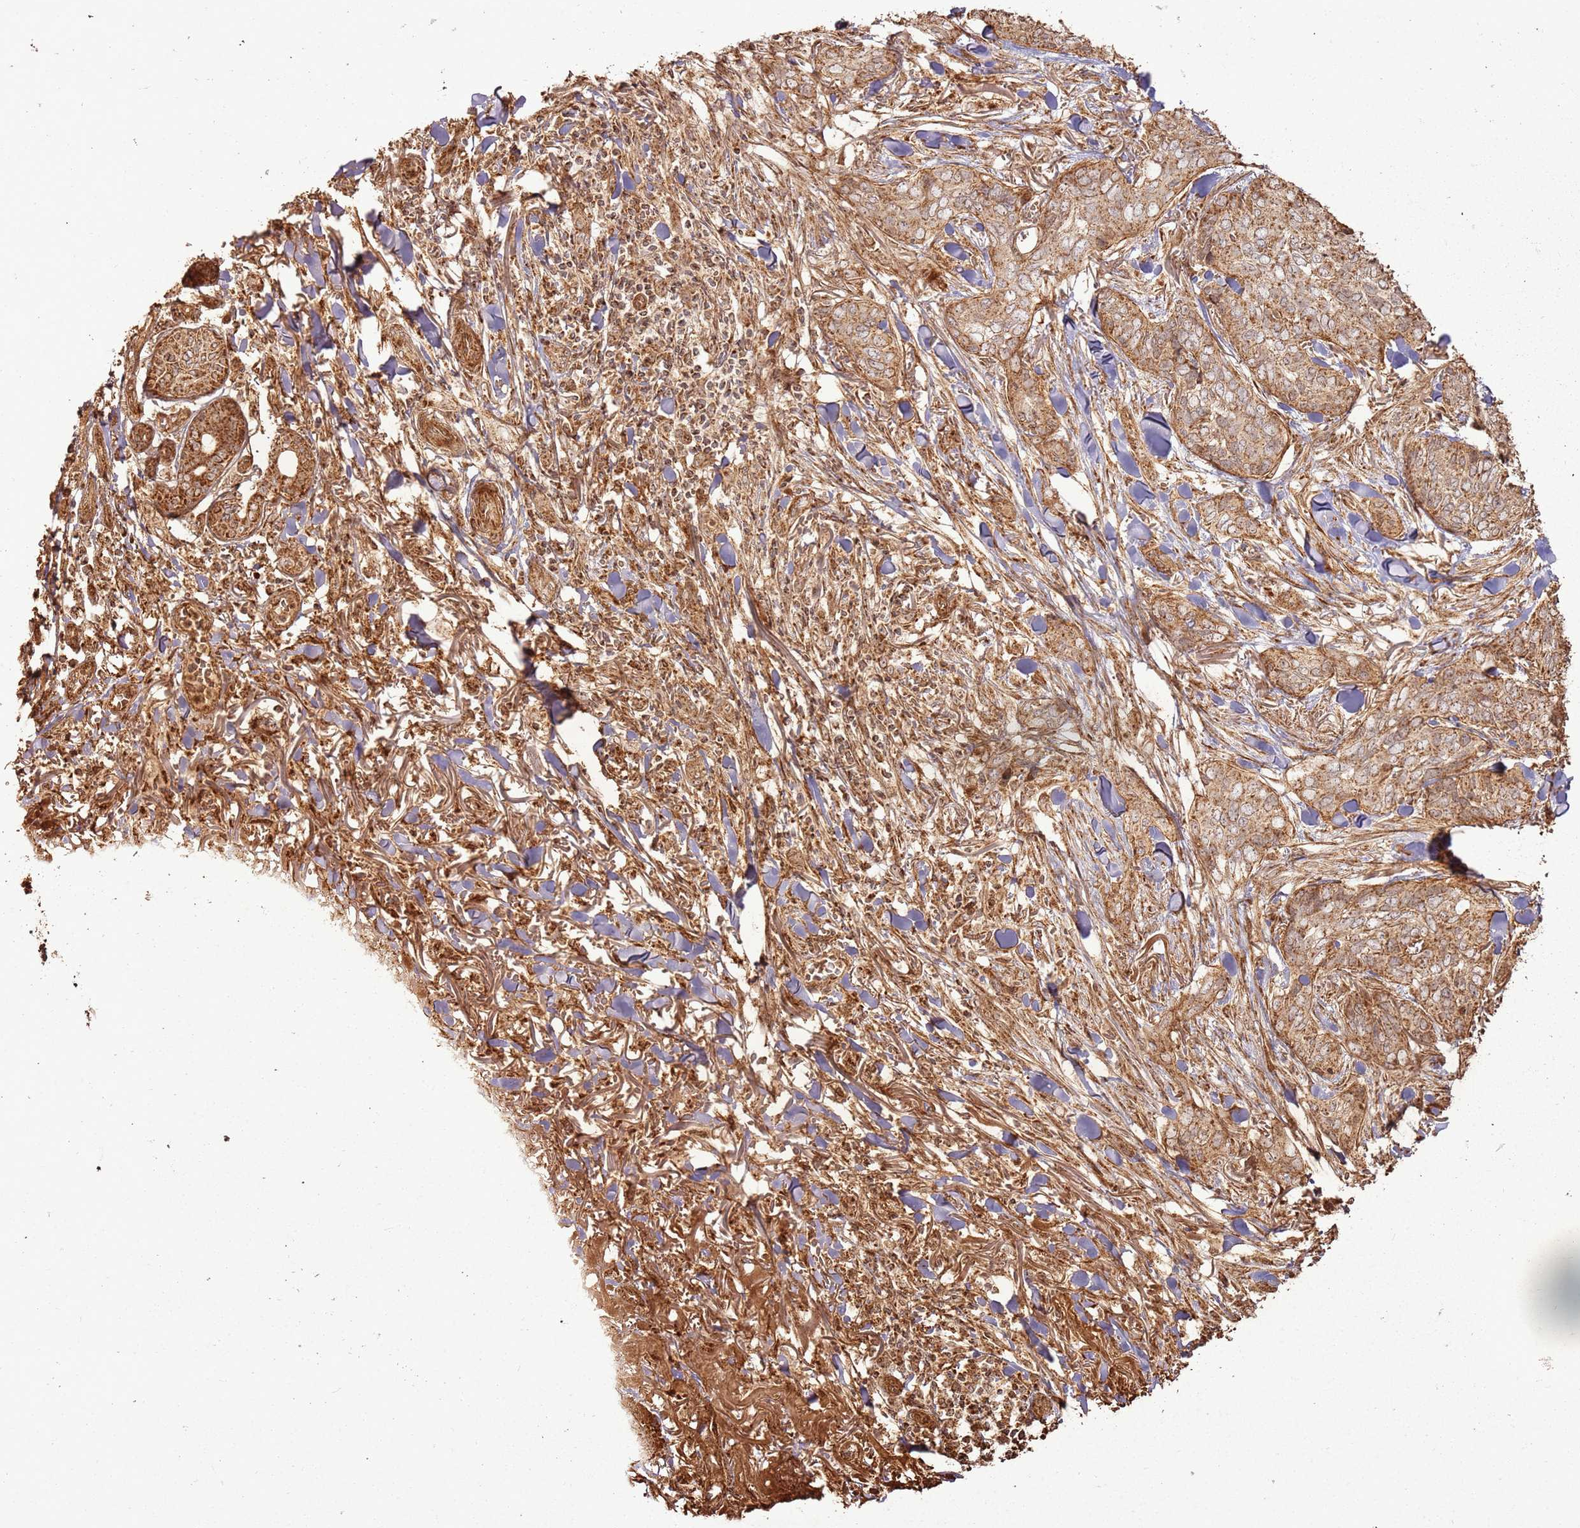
{"staining": {"intensity": "moderate", "quantity": ">75%", "location": "cytoplasmic/membranous,nuclear"}, "tissue": "skin cancer", "cell_type": "Tumor cells", "image_type": "cancer", "snomed": [{"axis": "morphology", "description": "Basal cell carcinoma"}, {"axis": "topography", "description": "Skin"}], "caption": "Immunohistochemical staining of human basal cell carcinoma (skin) shows moderate cytoplasmic/membranous and nuclear protein staining in about >75% of tumor cells. Using DAB (3,3'-diaminobenzidine) (brown) and hematoxylin (blue) stains, captured at high magnification using brightfield microscopy.", "gene": "MRPS6", "patient": {"sex": "male", "age": 86}}